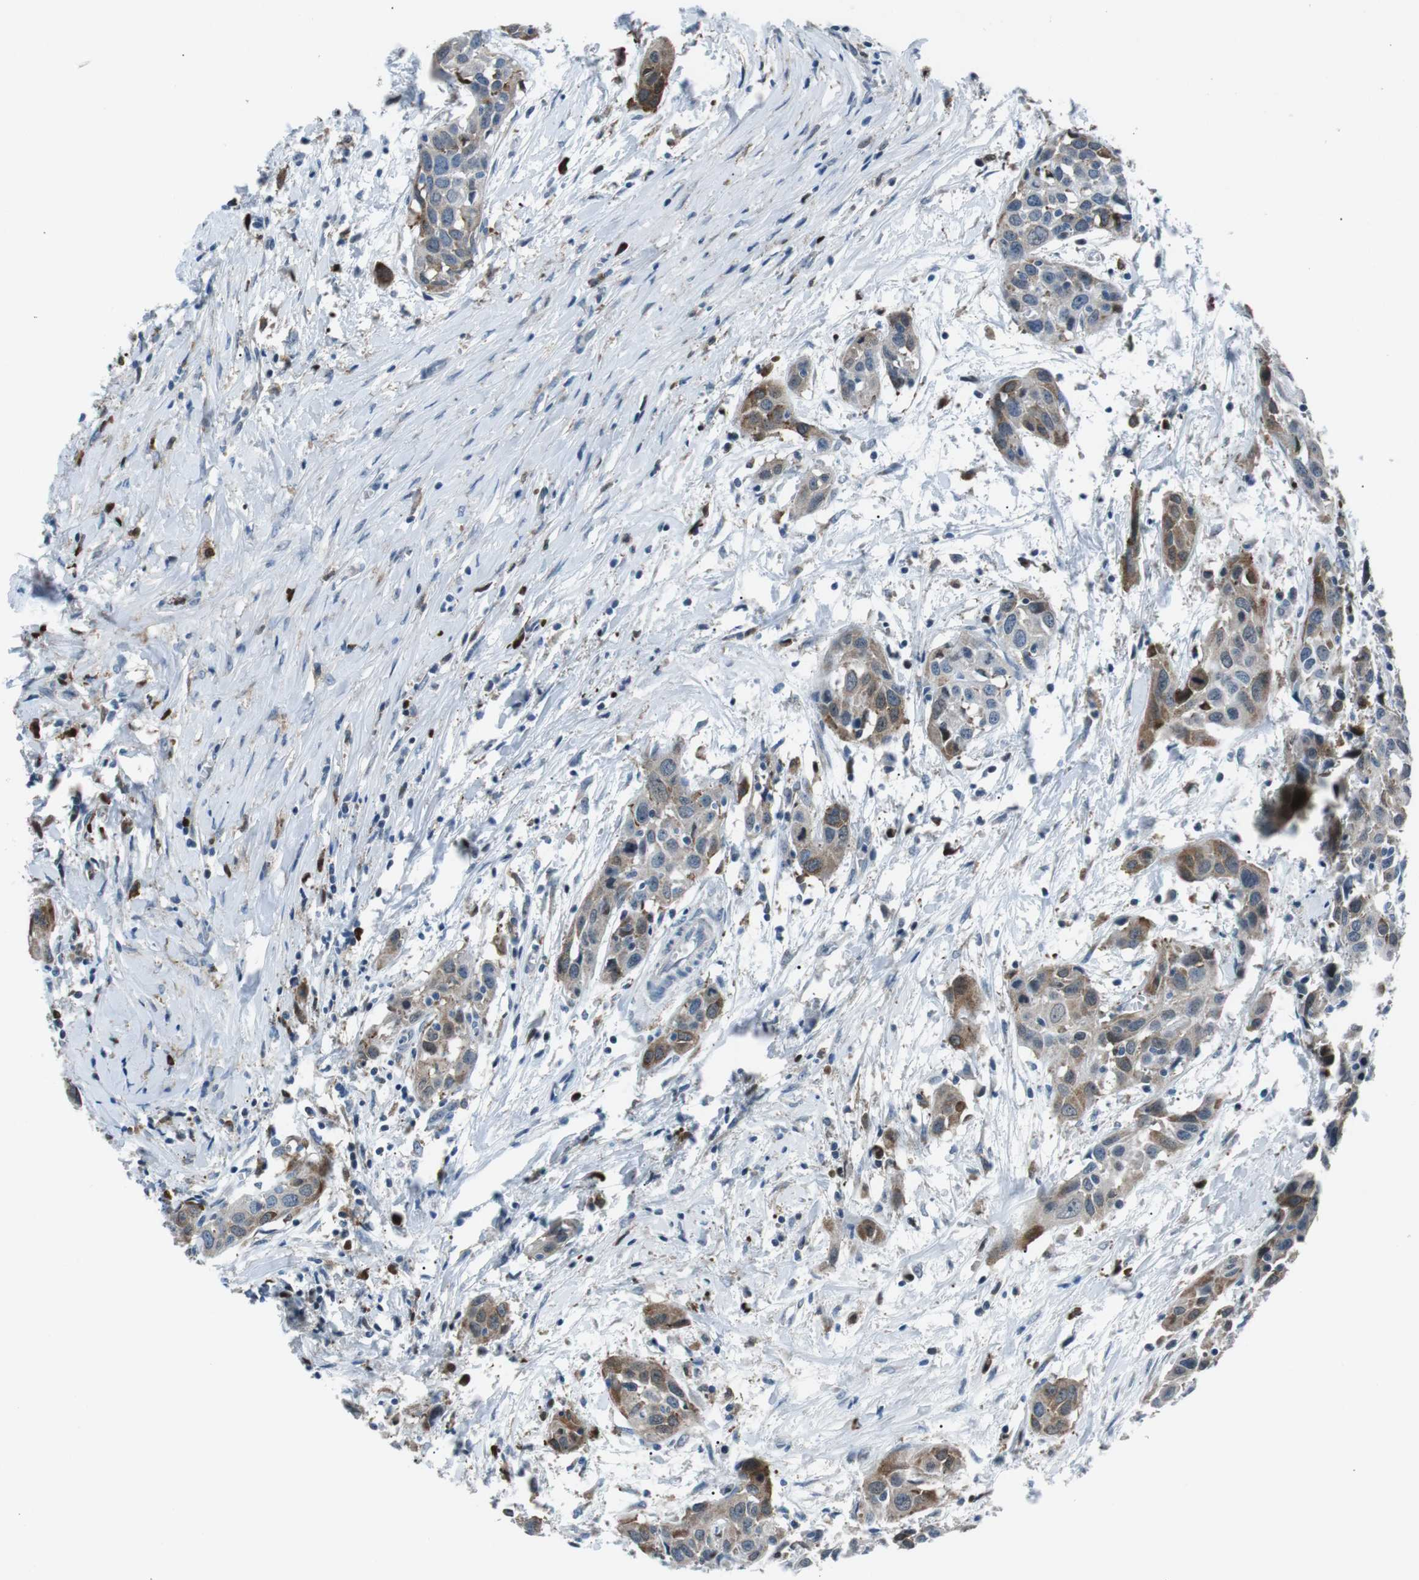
{"staining": {"intensity": "moderate", "quantity": "25%-75%", "location": "cytoplasmic/membranous"}, "tissue": "head and neck cancer", "cell_type": "Tumor cells", "image_type": "cancer", "snomed": [{"axis": "morphology", "description": "Squamous cell carcinoma, NOS"}, {"axis": "topography", "description": "Oral tissue"}, {"axis": "topography", "description": "Head-Neck"}], "caption": "Head and neck cancer was stained to show a protein in brown. There is medium levels of moderate cytoplasmic/membranous staining in about 25%-75% of tumor cells. (DAB IHC, brown staining for protein, blue staining for nuclei).", "gene": "BLNK", "patient": {"sex": "female", "age": 50}}